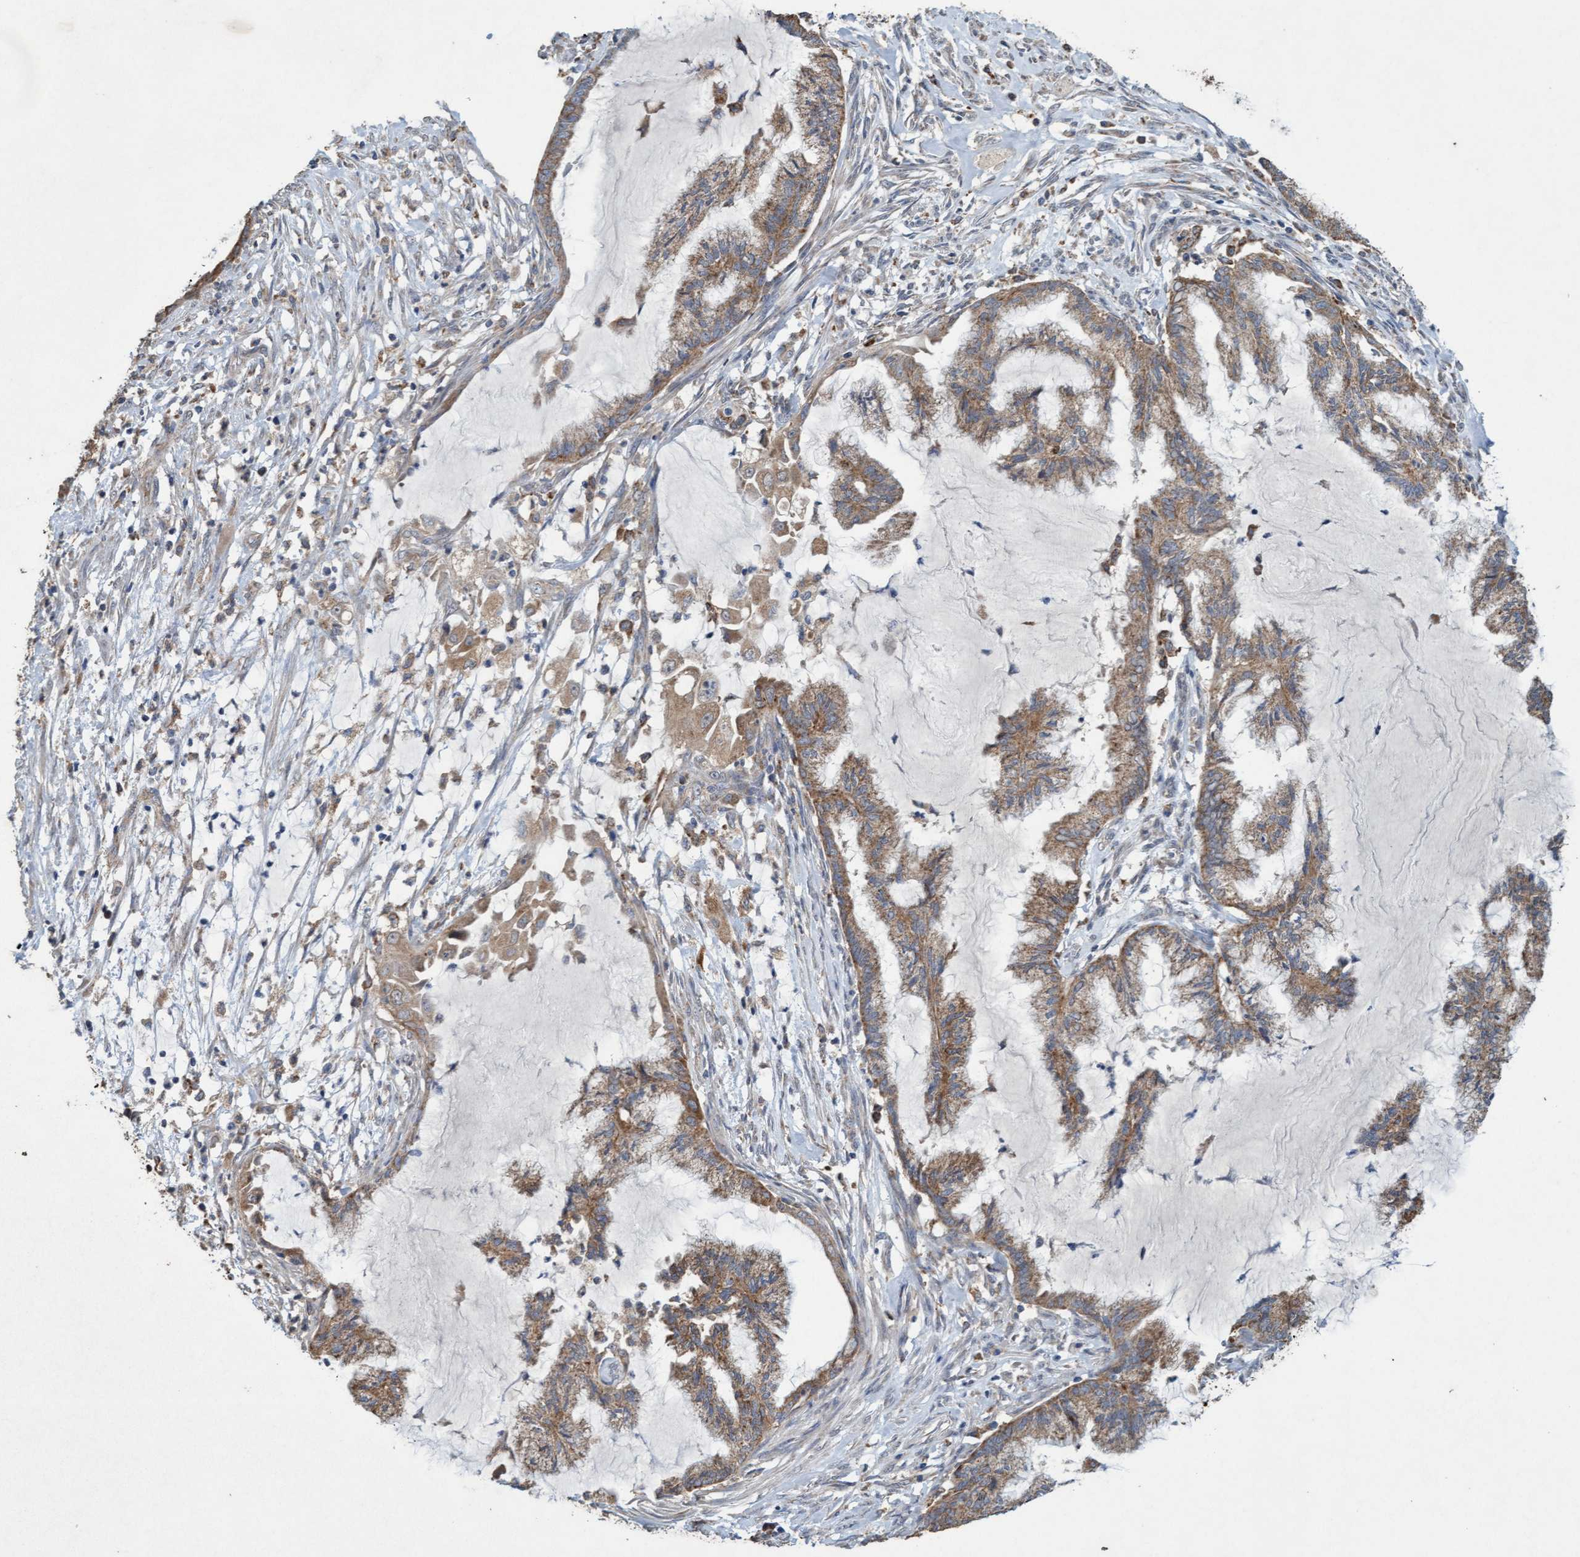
{"staining": {"intensity": "moderate", "quantity": ">75%", "location": "cytoplasmic/membranous"}, "tissue": "endometrial cancer", "cell_type": "Tumor cells", "image_type": "cancer", "snomed": [{"axis": "morphology", "description": "Adenocarcinoma, NOS"}, {"axis": "topography", "description": "Endometrium"}], "caption": "A brown stain labels moderate cytoplasmic/membranous expression of a protein in human endometrial cancer (adenocarcinoma) tumor cells. The protein is shown in brown color, while the nuclei are stained blue.", "gene": "ATPAF2", "patient": {"sex": "female", "age": 86}}